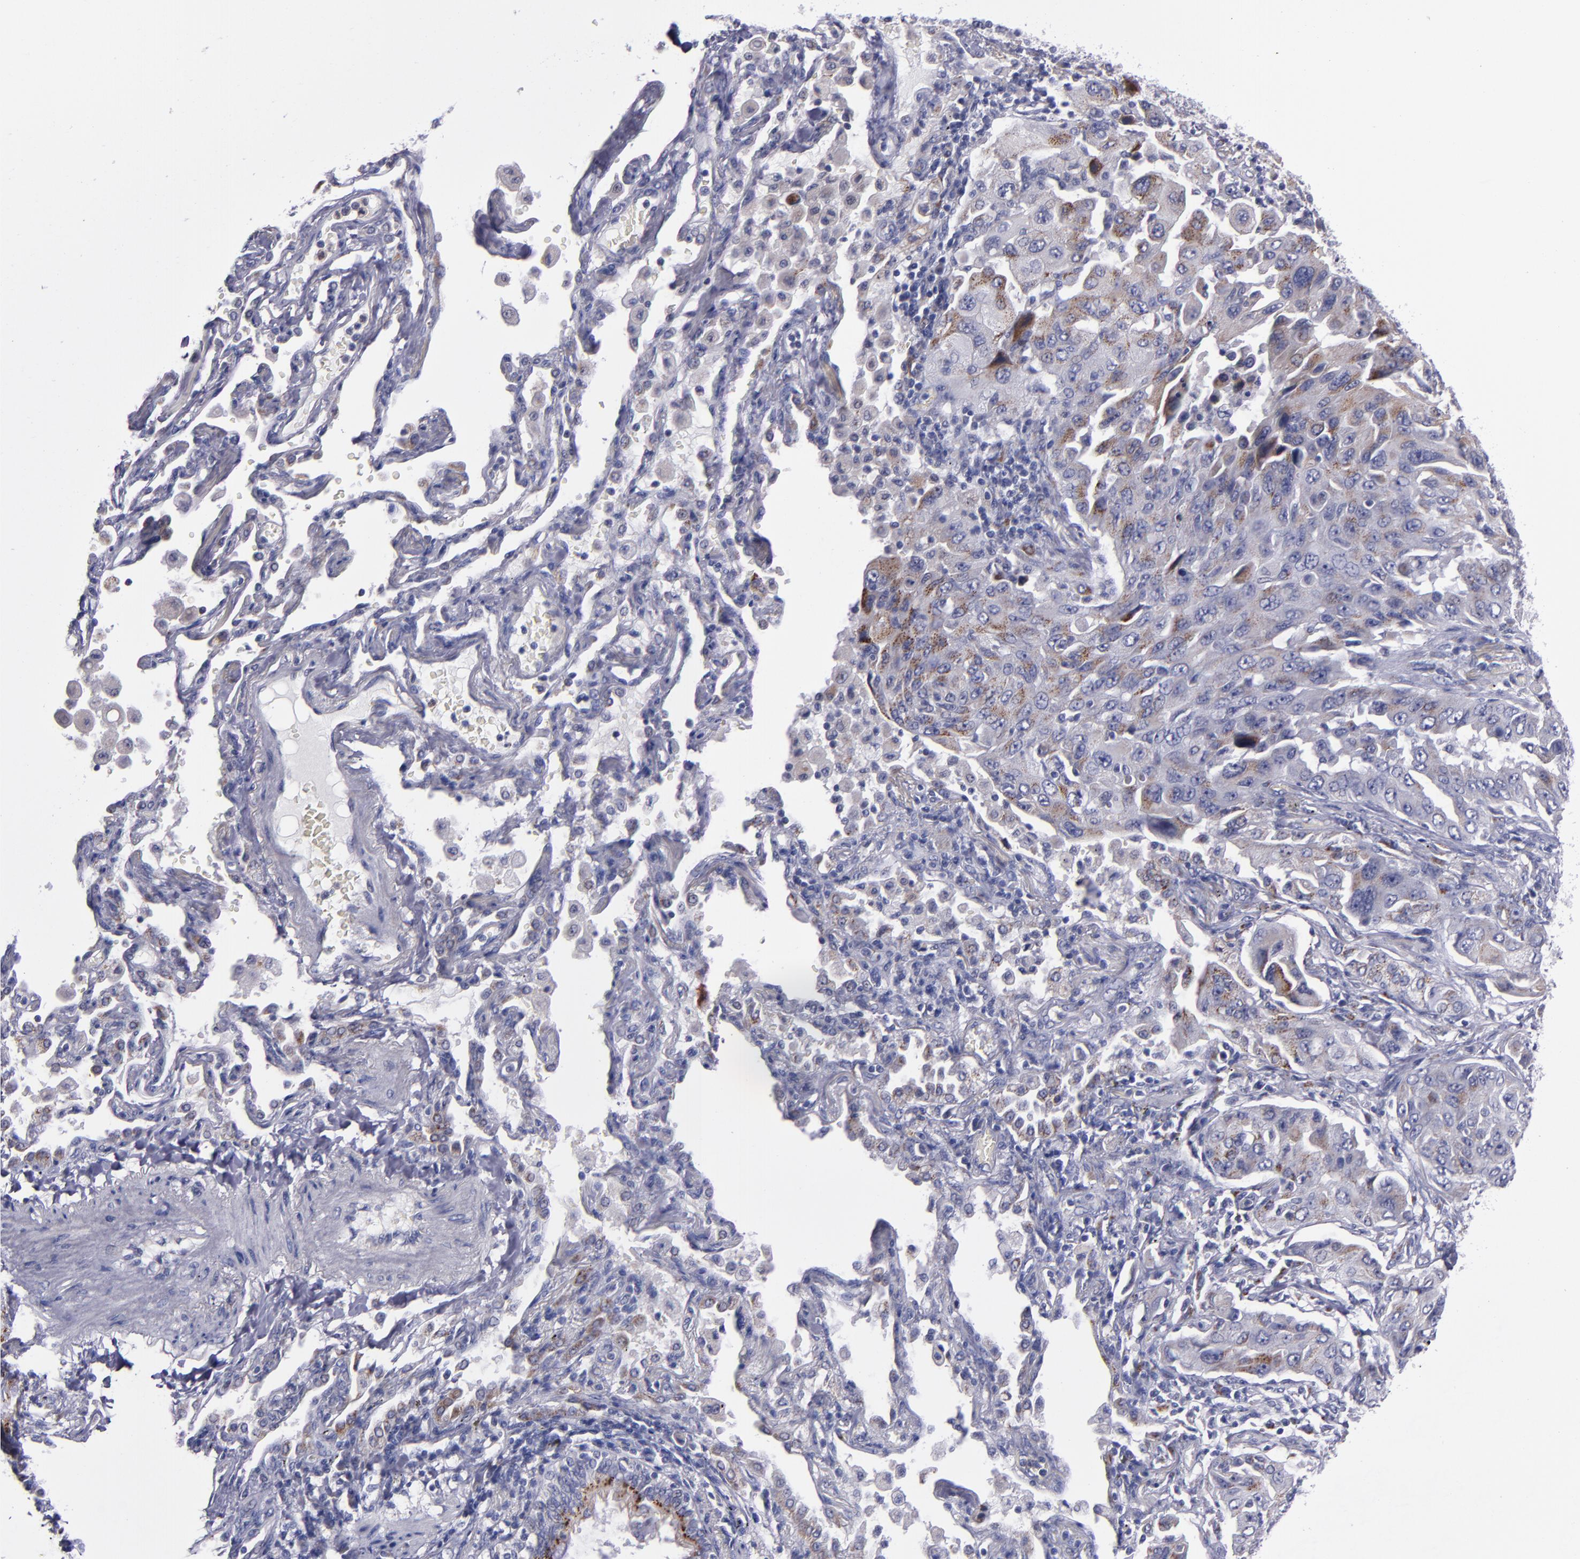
{"staining": {"intensity": "strong", "quantity": "<25%", "location": "cytoplasmic/membranous"}, "tissue": "lung cancer", "cell_type": "Tumor cells", "image_type": "cancer", "snomed": [{"axis": "morphology", "description": "Adenocarcinoma, NOS"}, {"axis": "topography", "description": "Lung"}], "caption": "Lung cancer (adenocarcinoma) stained for a protein (brown) shows strong cytoplasmic/membranous positive positivity in approximately <25% of tumor cells.", "gene": "RAB41", "patient": {"sex": "female", "age": 65}}